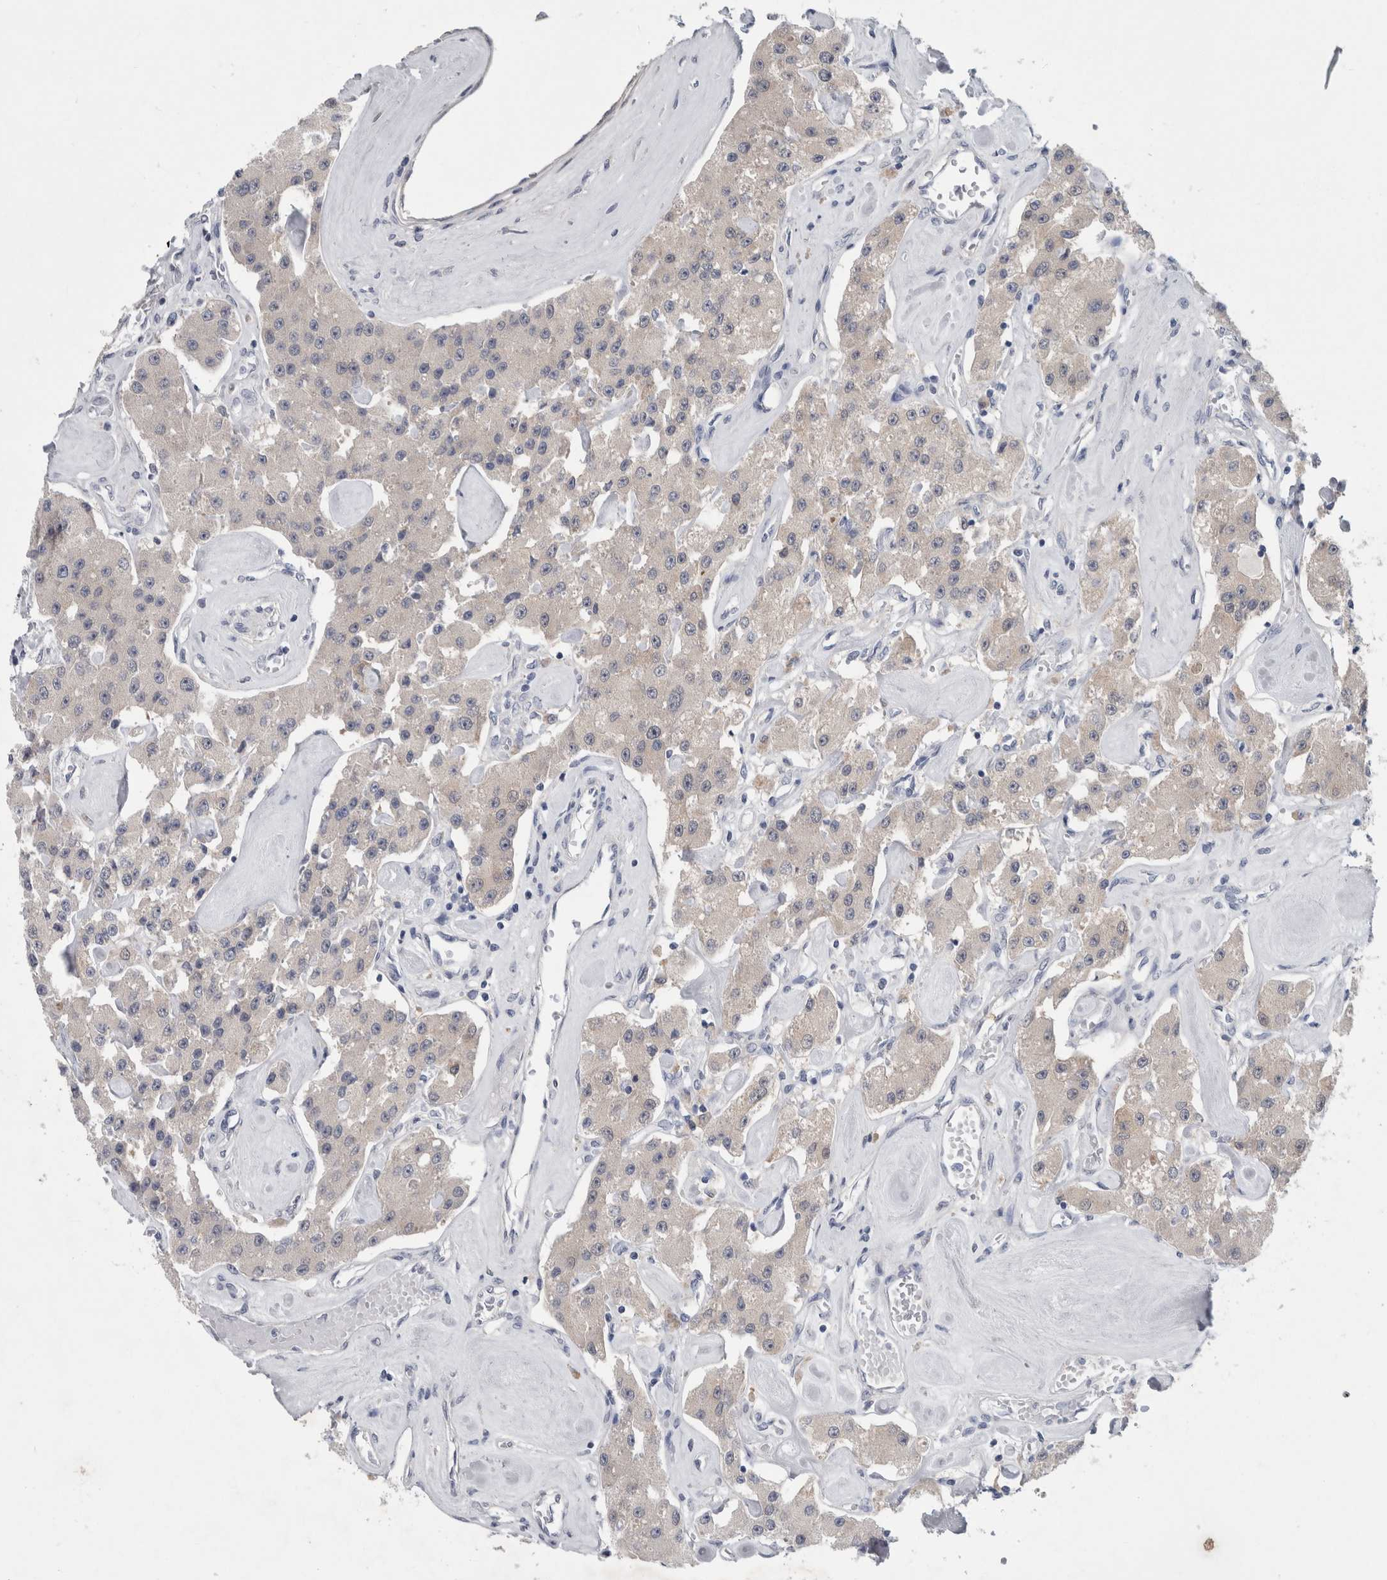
{"staining": {"intensity": "negative", "quantity": "none", "location": "none"}, "tissue": "carcinoid", "cell_type": "Tumor cells", "image_type": "cancer", "snomed": [{"axis": "morphology", "description": "Carcinoid, malignant, NOS"}, {"axis": "topography", "description": "Pancreas"}], "caption": "Immunohistochemistry (IHC) photomicrograph of carcinoid (malignant) stained for a protein (brown), which exhibits no positivity in tumor cells.", "gene": "FAM83H", "patient": {"sex": "male", "age": 41}}